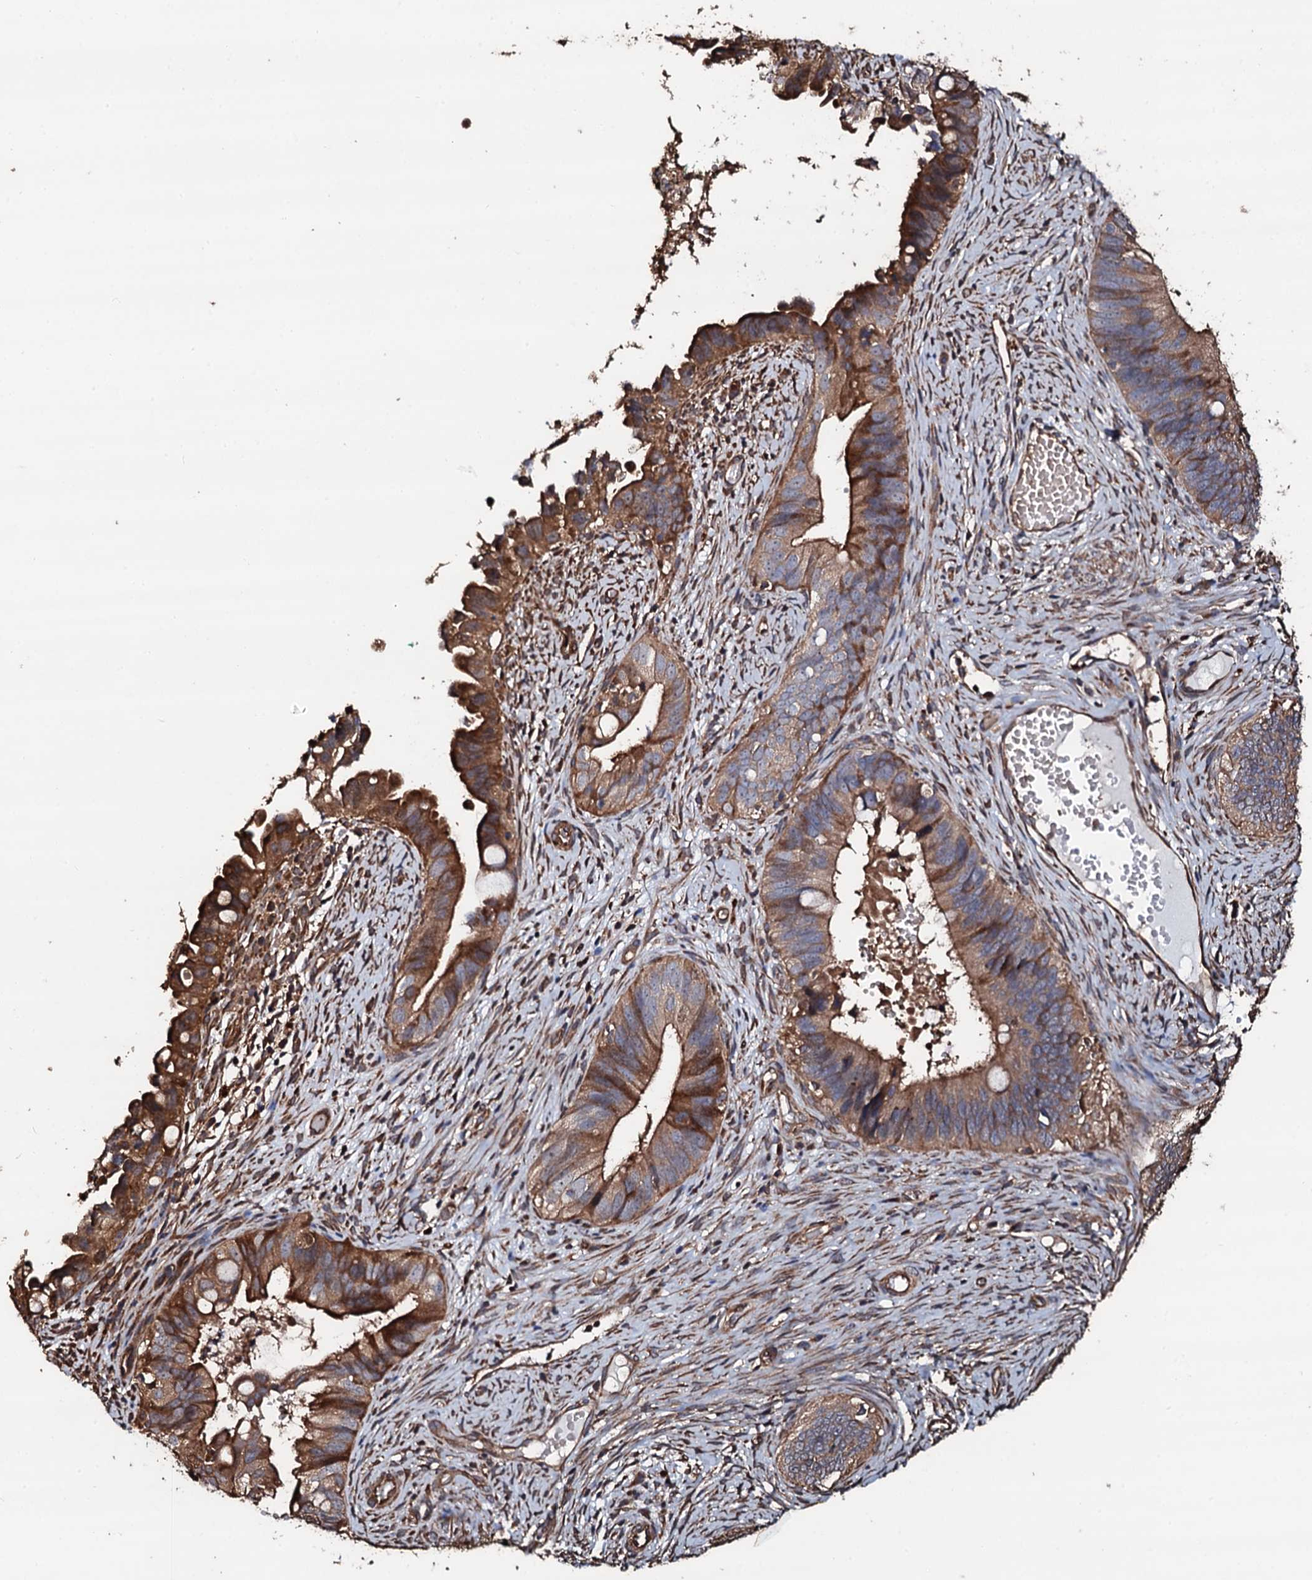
{"staining": {"intensity": "moderate", "quantity": ">75%", "location": "cytoplasmic/membranous"}, "tissue": "cervical cancer", "cell_type": "Tumor cells", "image_type": "cancer", "snomed": [{"axis": "morphology", "description": "Adenocarcinoma, NOS"}, {"axis": "topography", "description": "Cervix"}], "caption": "Cervical adenocarcinoma stained with IHC shows moderate cytoplasmic/membranous positivity in approximately >75% of tumor cells. The protein of interest is stained brown, and the nuclei are stained in blue (DAB IHC with brightfield microscopy, high magnification).", "gene": "CKAP5", "patient": {"sex": "female", "age": 42}}